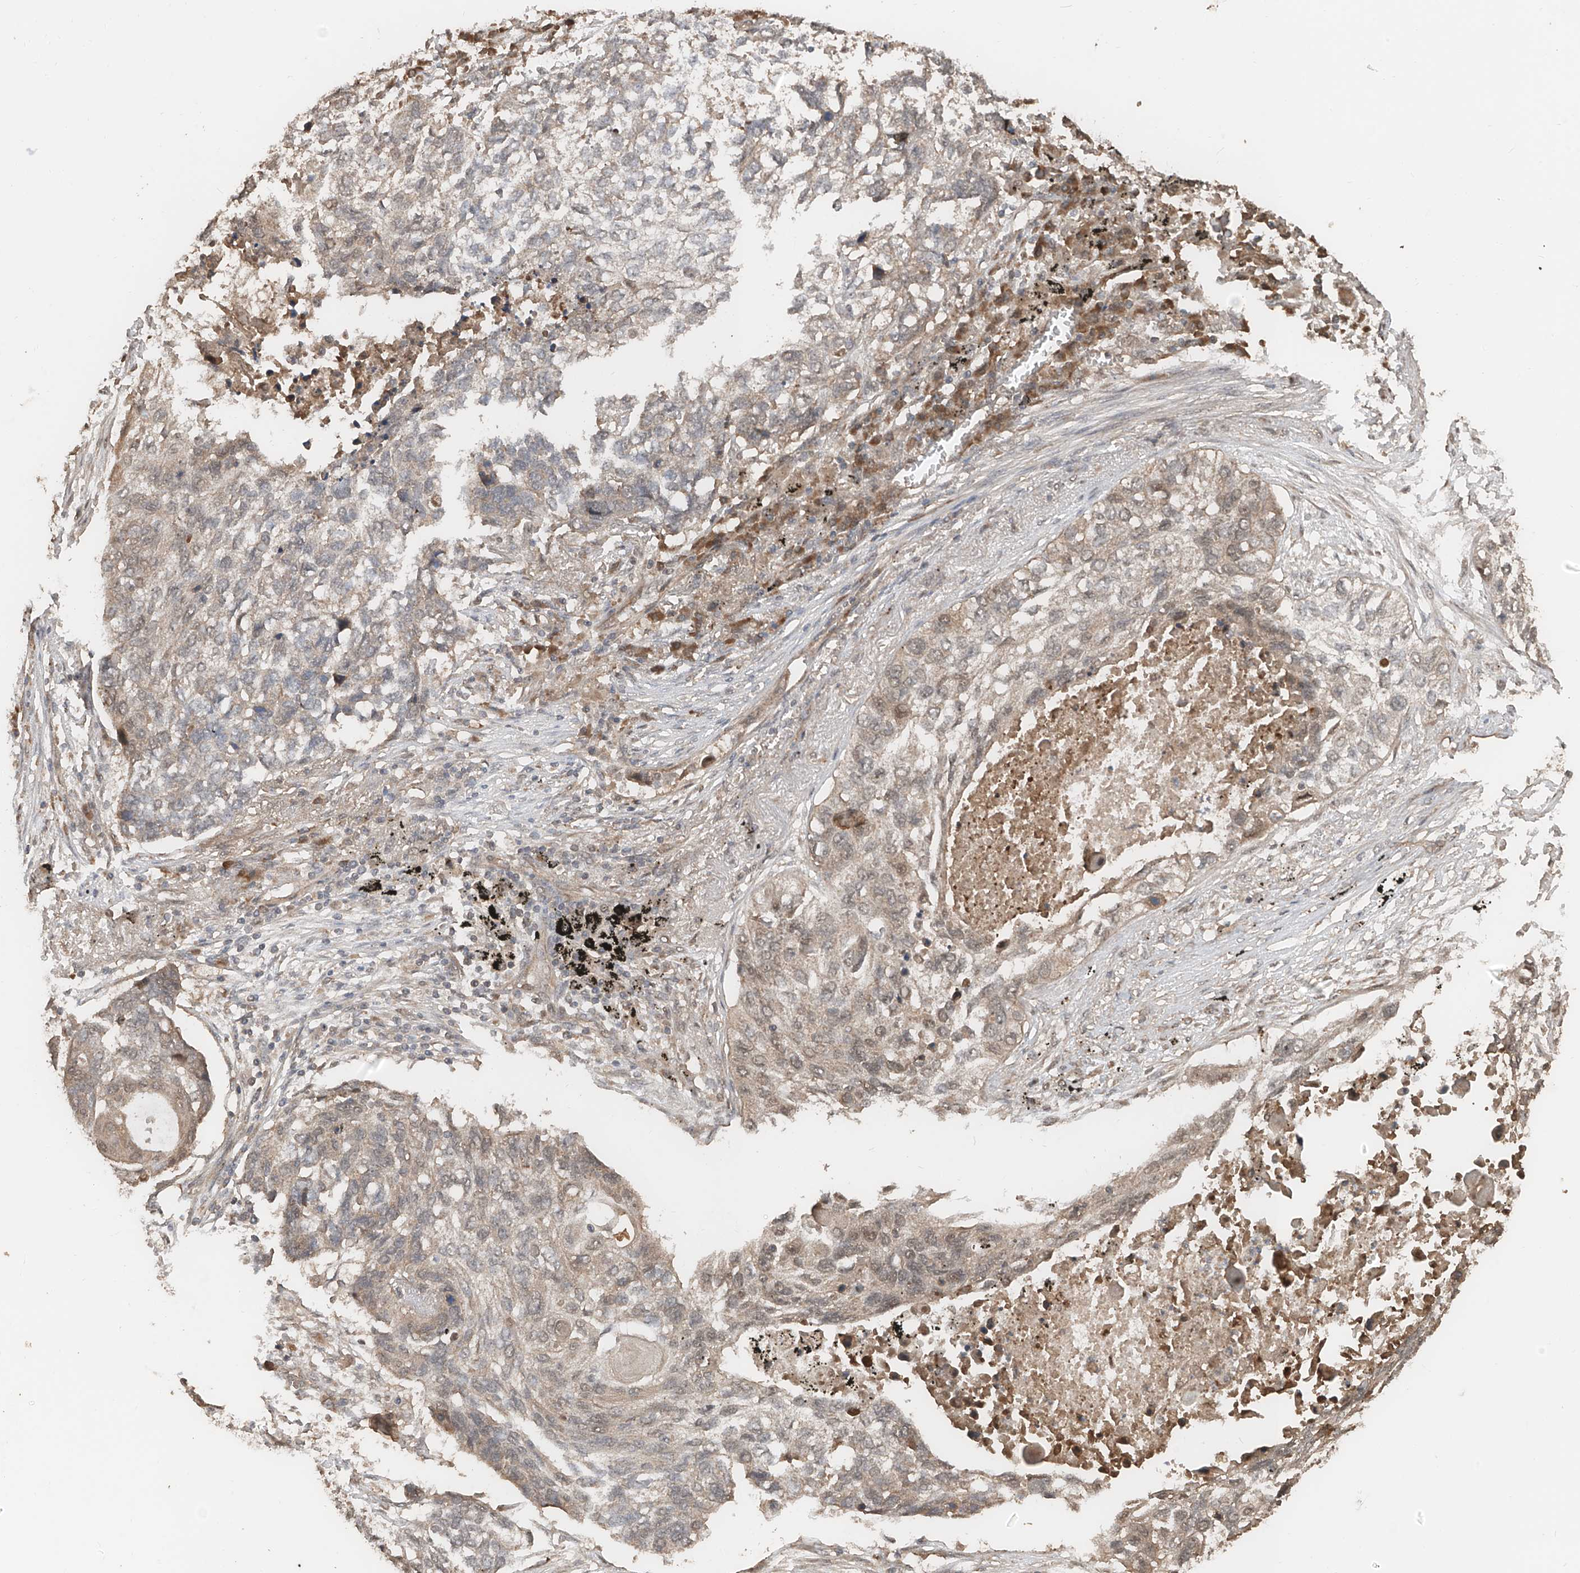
{"staining": {"intensity": "weak", "quantity": "<25%", "location": "cytoplasmic/membranous,nuclear"}, "tissue": "lung cancer", "cell_type": "Tumor cells", "image_type": "cancer", "snomed": [{"axis": "morphology", "description": "Squamous cell carcinoma, NOS"}, {"axis": "topography", "description": "Lung"}], "caption": "High magnification brightfield microscopy of squamous cell carcinoma (lung) stained with DAB (3,3'-diaminobenzidine) (brown) and counterstained with hematoxylin (blue): tumor cells show no significant expression.", "gene": "FAM135A", "patient": {"sex": "female", "age": 63}}